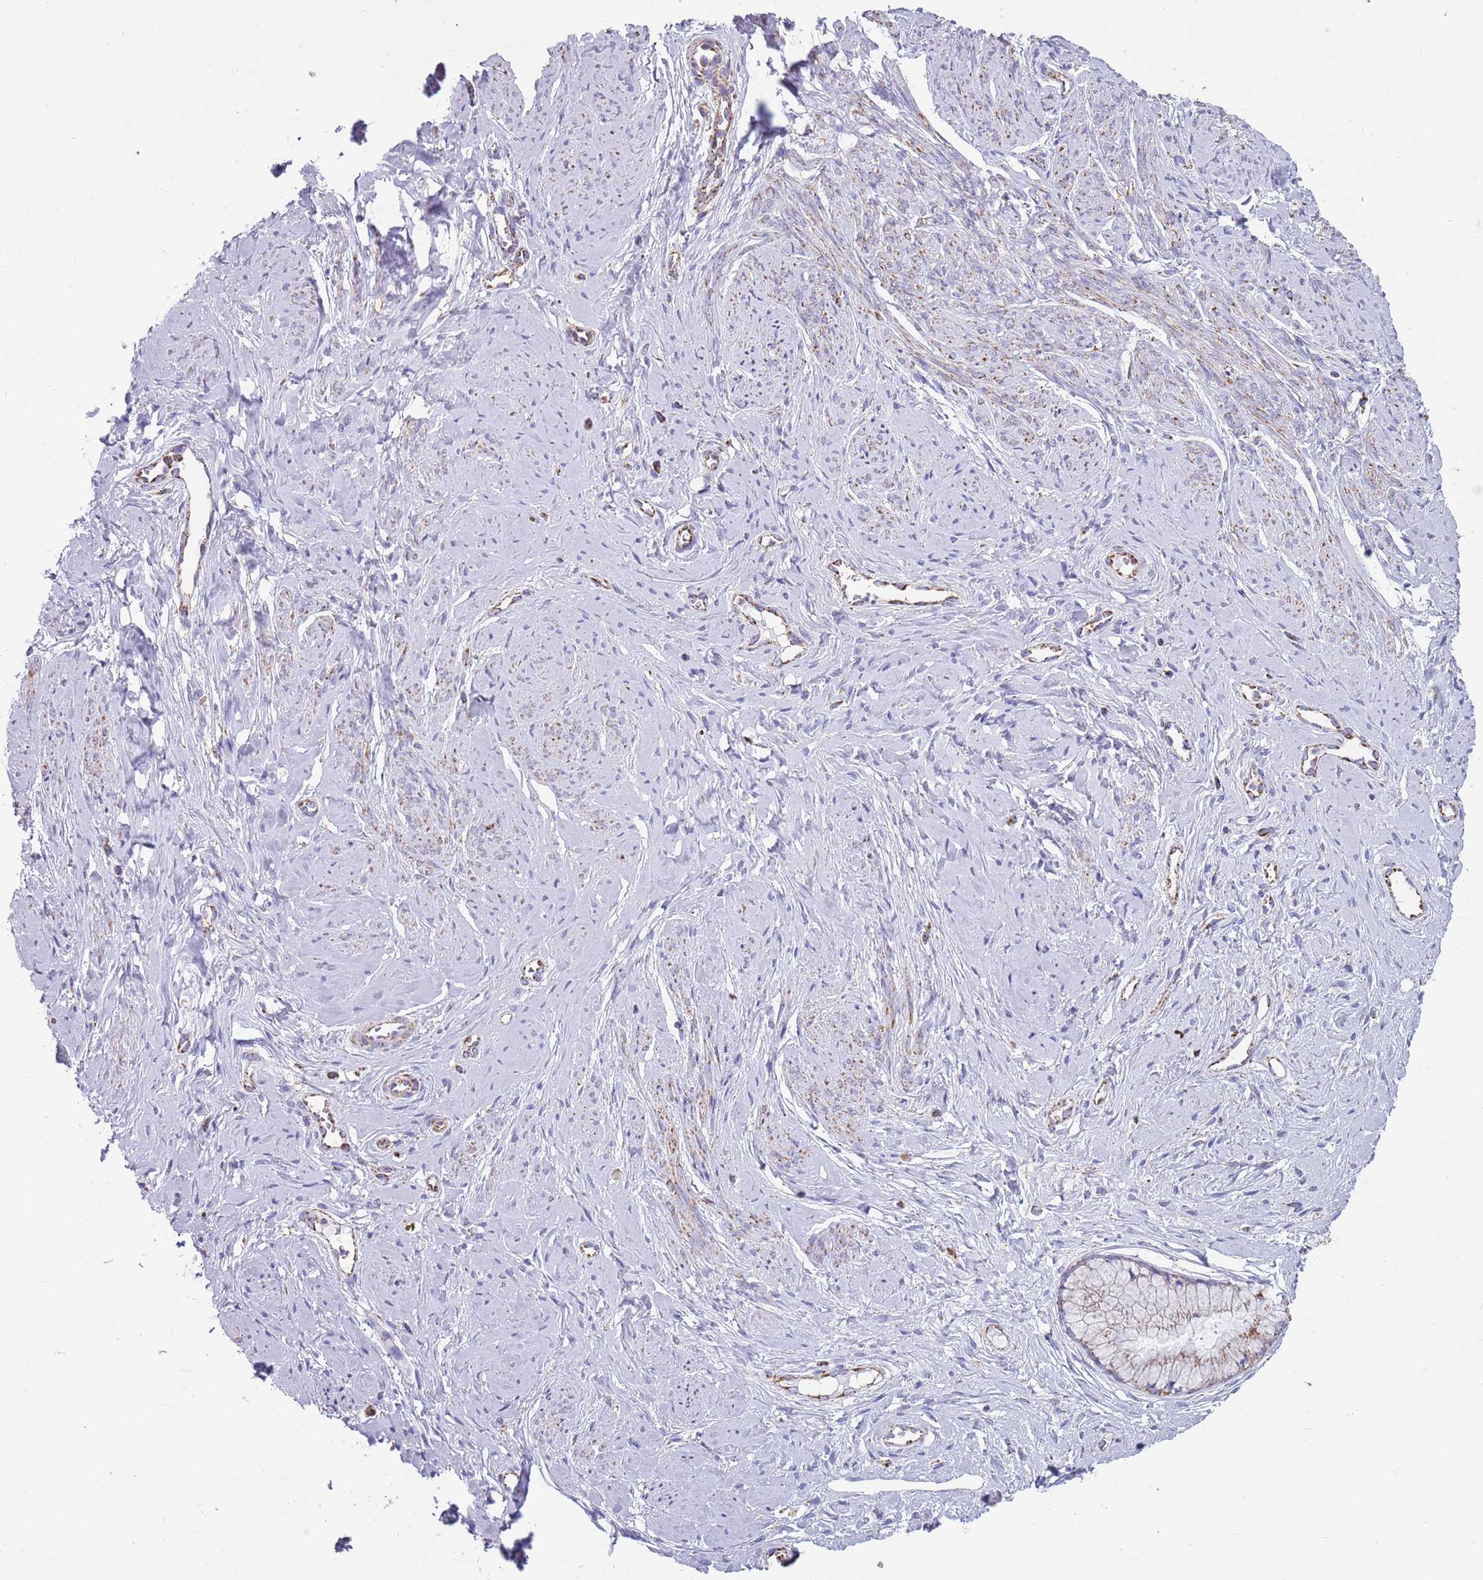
{"staining": {"intensity": "moderate", "quantity": ">75%", "location": "cytoplasmic/membranous"}, "tissue": "cervix", "cell_type": "Glandular cells", "image_type": "normal", "snomed": [{"axis": "morphology", "description": "Normal tissue, NOS"}, {"axis": "topography", "description": "Cervix"}], "caption": "Approximately >75% of glandular cells in benign cervix reveal moderate cytoplasmic/membranous protein expression as visualized by brown immunohistochemical staining.", "gene": "TTLL1", "patient": {"sex": "female", "age": 42}}